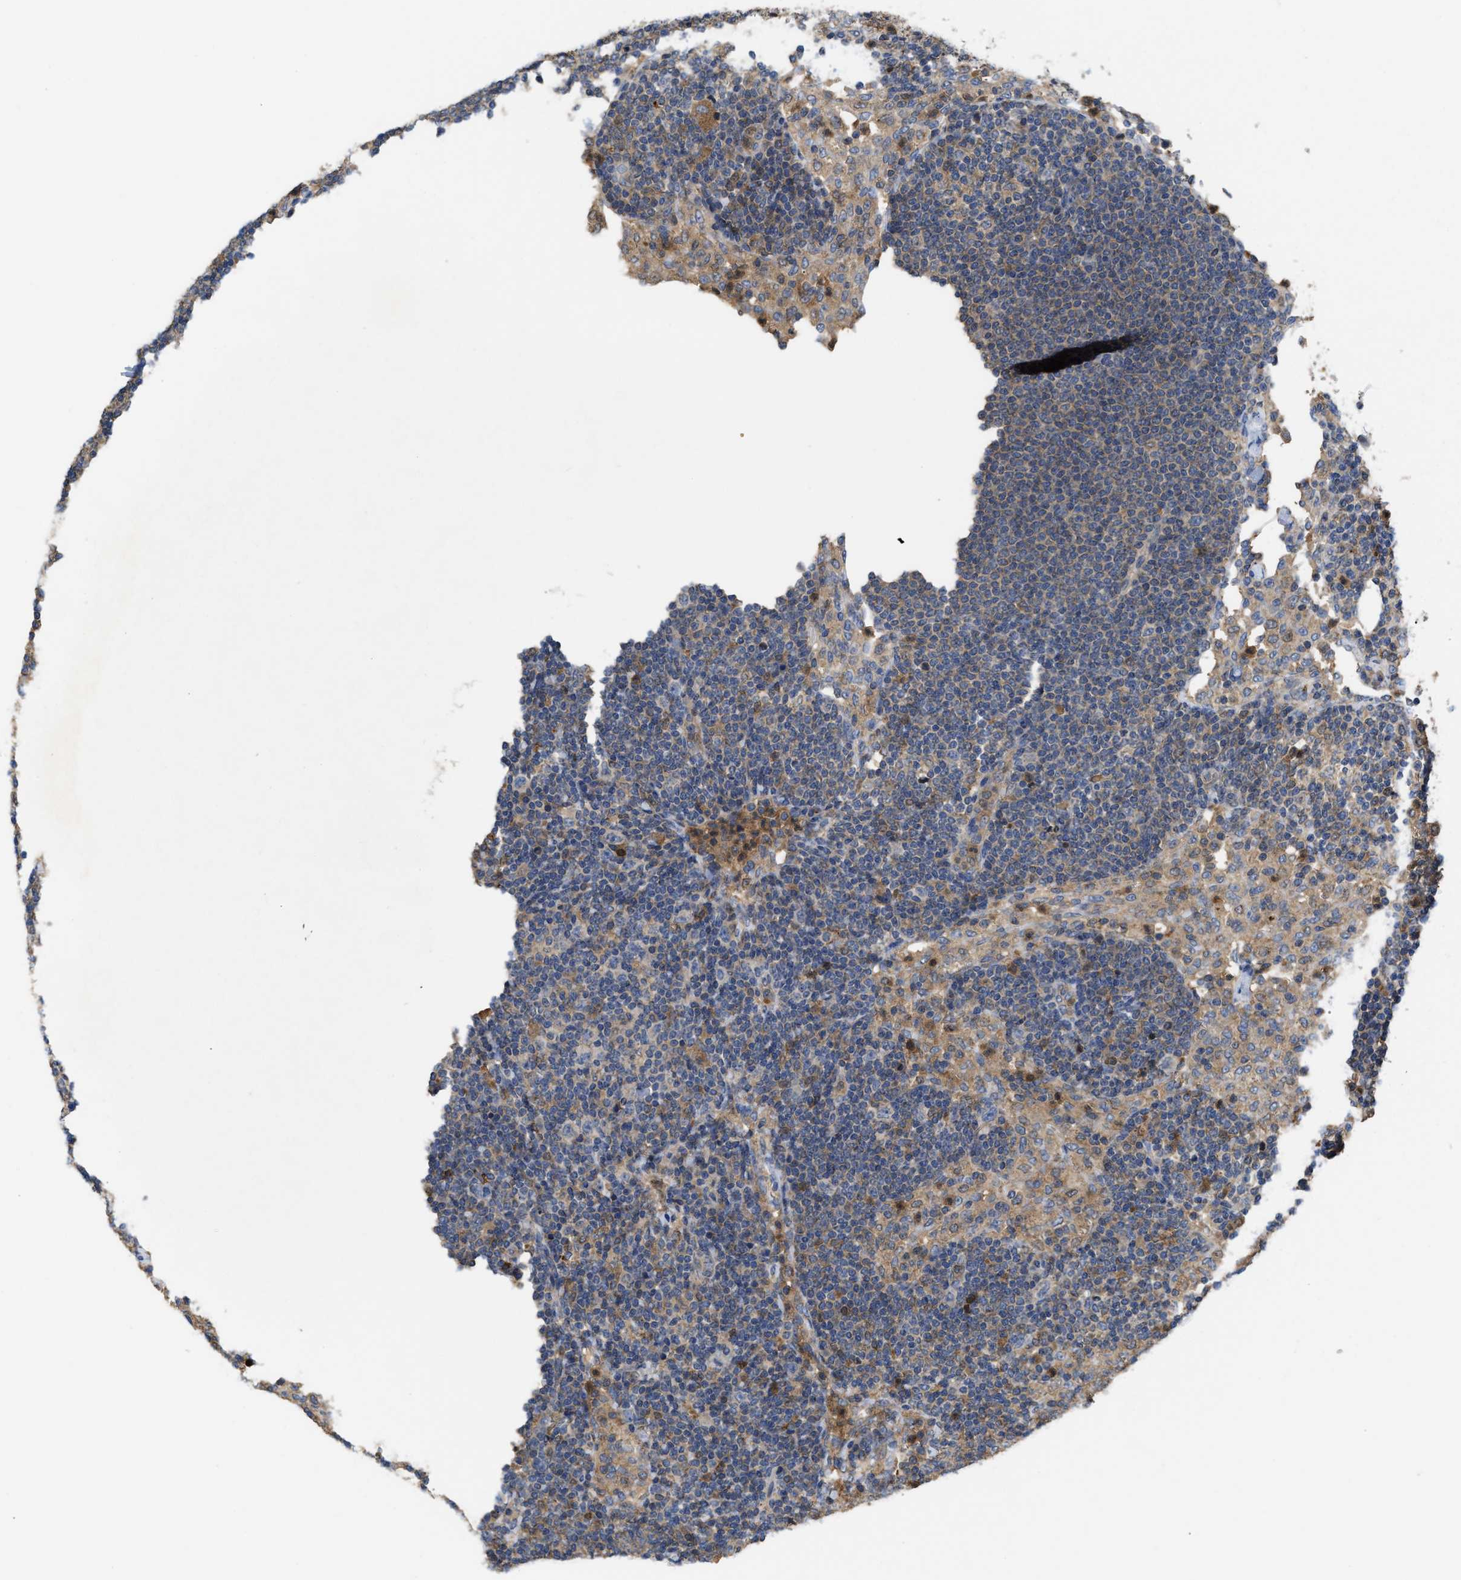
{"staining": {"intensity": "weak", "quantity": "25%-75%", "location": "cytoplasmic/membranous"}, "tissue": "lymph node", "cell_type": "Germinal center cells", "image_type": "normal", "snomed": [{"axis": "morphology", "description": "Normal tissue, NOS"}, {"axis": "morphology", "description": "Carcinoid, malignant, NOS"}, {"axis": "topography", "description": "Lymph node"}], "caption": "Protein expression analysis of normal lymph node demonstrates weak cytoplasmic/membranous expression in approximately 25%-75% of germinal center cells.", "gene": "RNF216", "patient": {"sex": "male", "age": 47}}